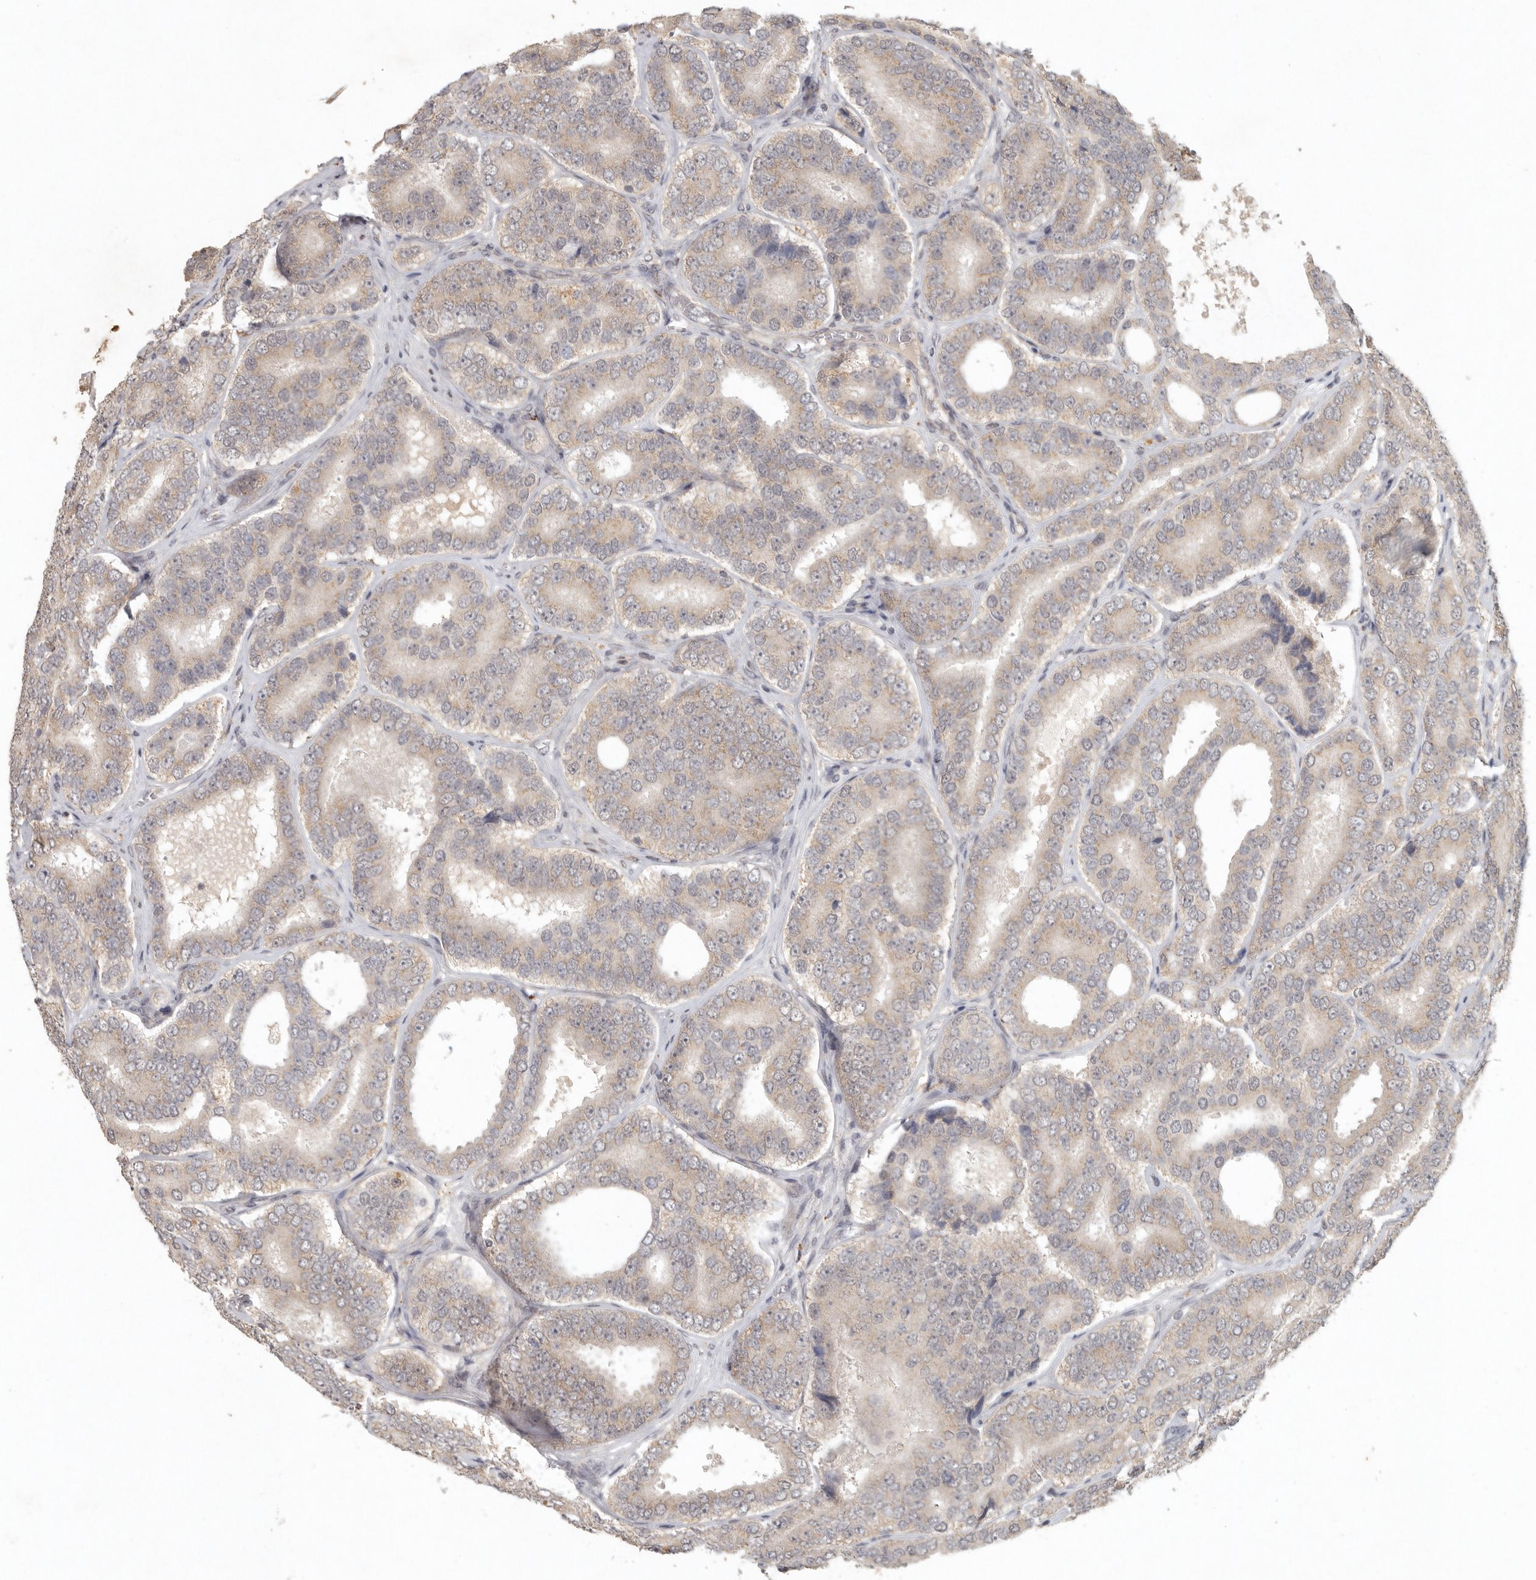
{"staining": {"intensity": "weak", "quantity": ">75%", "location": "cytoplasmic/membranous"}, "tissue": "prostate cancer", "cell_type": "Tumor cells", "image_type": "cancer", "snomed": [{"axis": "morphology", "description": "Adenocarcinoma, High grade"}, {"axis": "topography", "description": "Prostate"}], "caption": "Immunohistochemical staining of human prostate high-grade adenocarcinoma demonstrates low levels of weak cytoplasmic/membranous protein staining in approximately >75% of tumor cells.", "gene": "LRRC75A", "patient": {"sex": "male", "age": 56}}